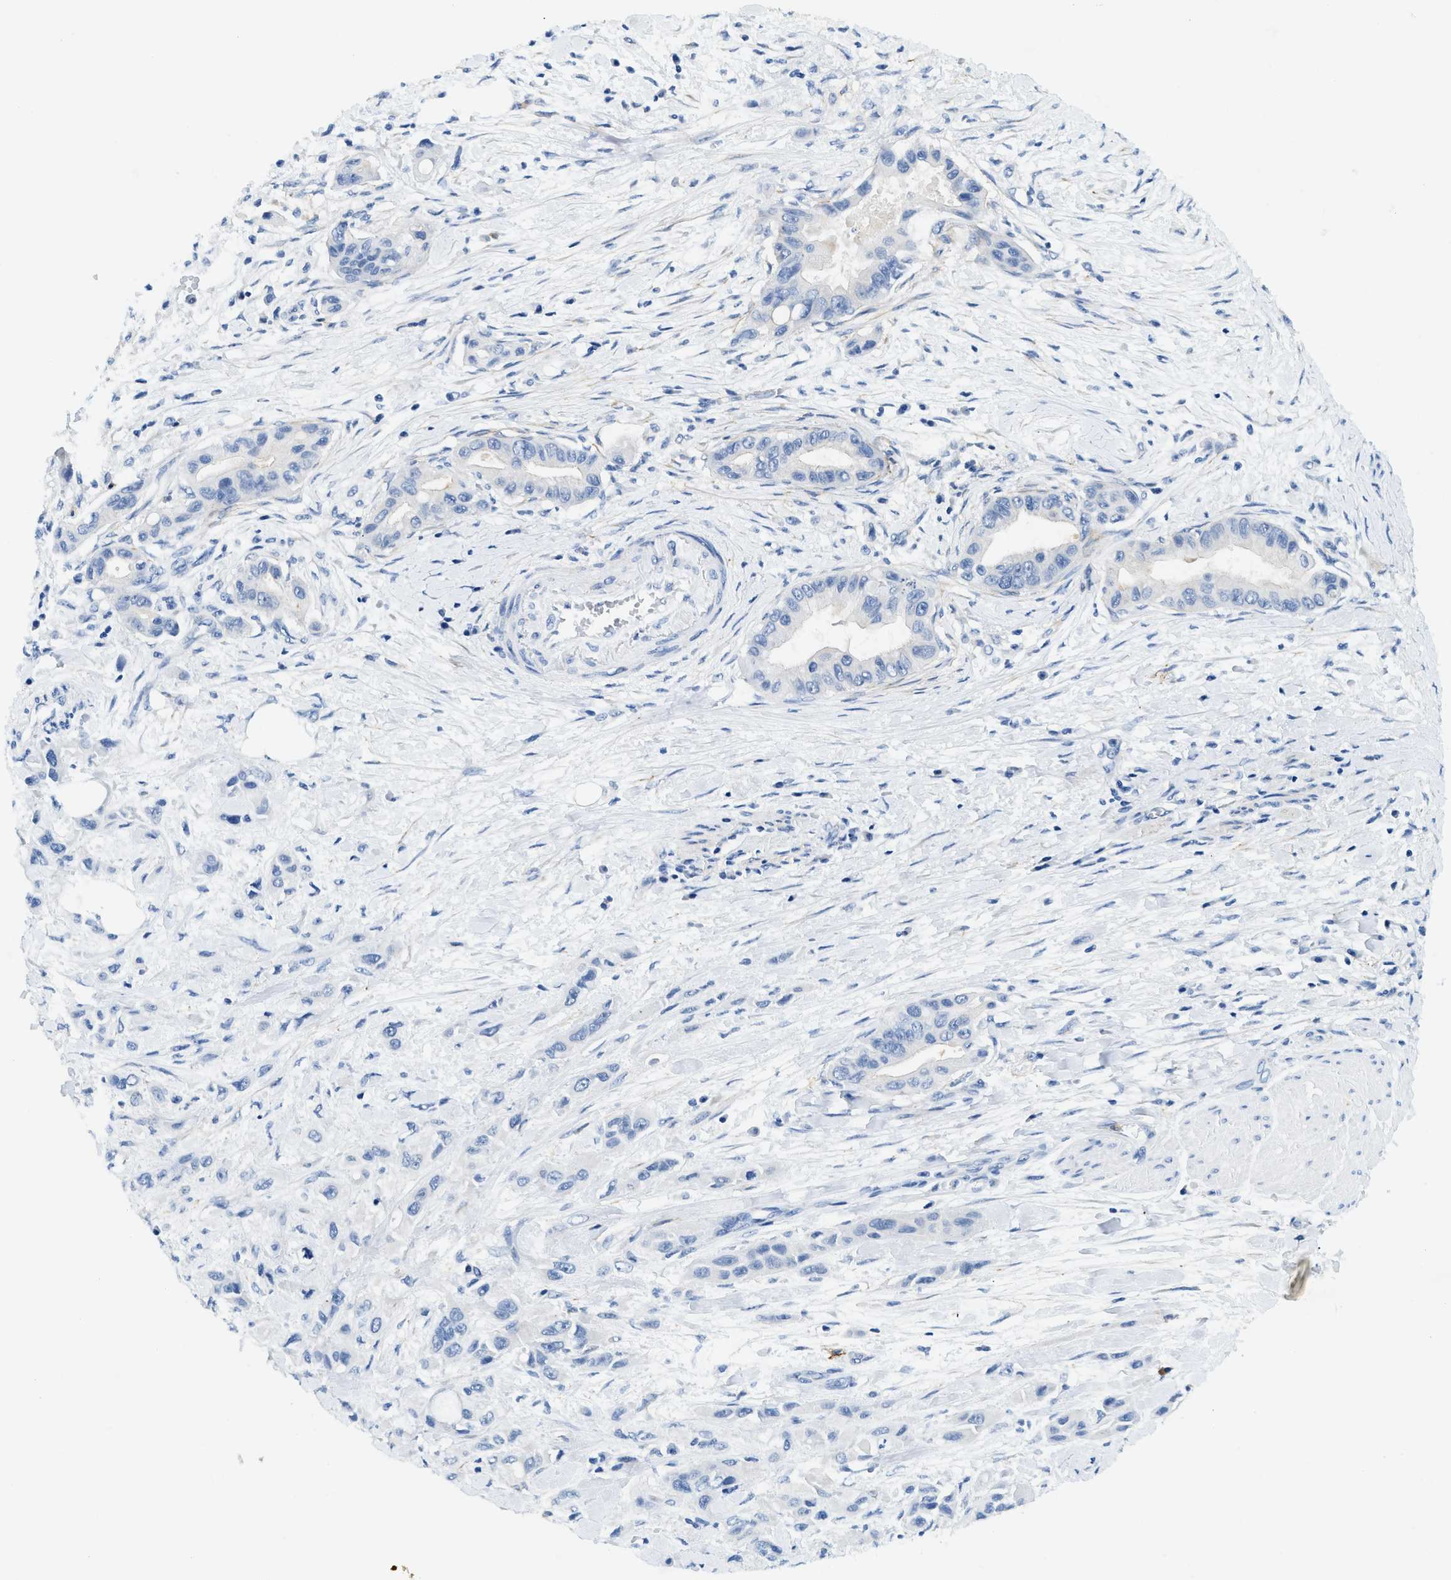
{"staining": {"intensity": "negative", "quantity": "none", "location": "none"}, "tissue": "pancreatic cancer", "cell_type": "Tumor cells", "image_type": "cancer", "snomed": [{"axis": "morphology", "description": "Adenocarcinoma, NOS"}, {"axis": "topography", "description": "Pancreas"}], "caption": "This is an immunohistochemistry (IHC) micrograph of adenocarcinoma (pancreatic). There is no positivity in tumor cells.", "gene": "ZDHHC13", "patient": {"sex": "female", "age": 73}}